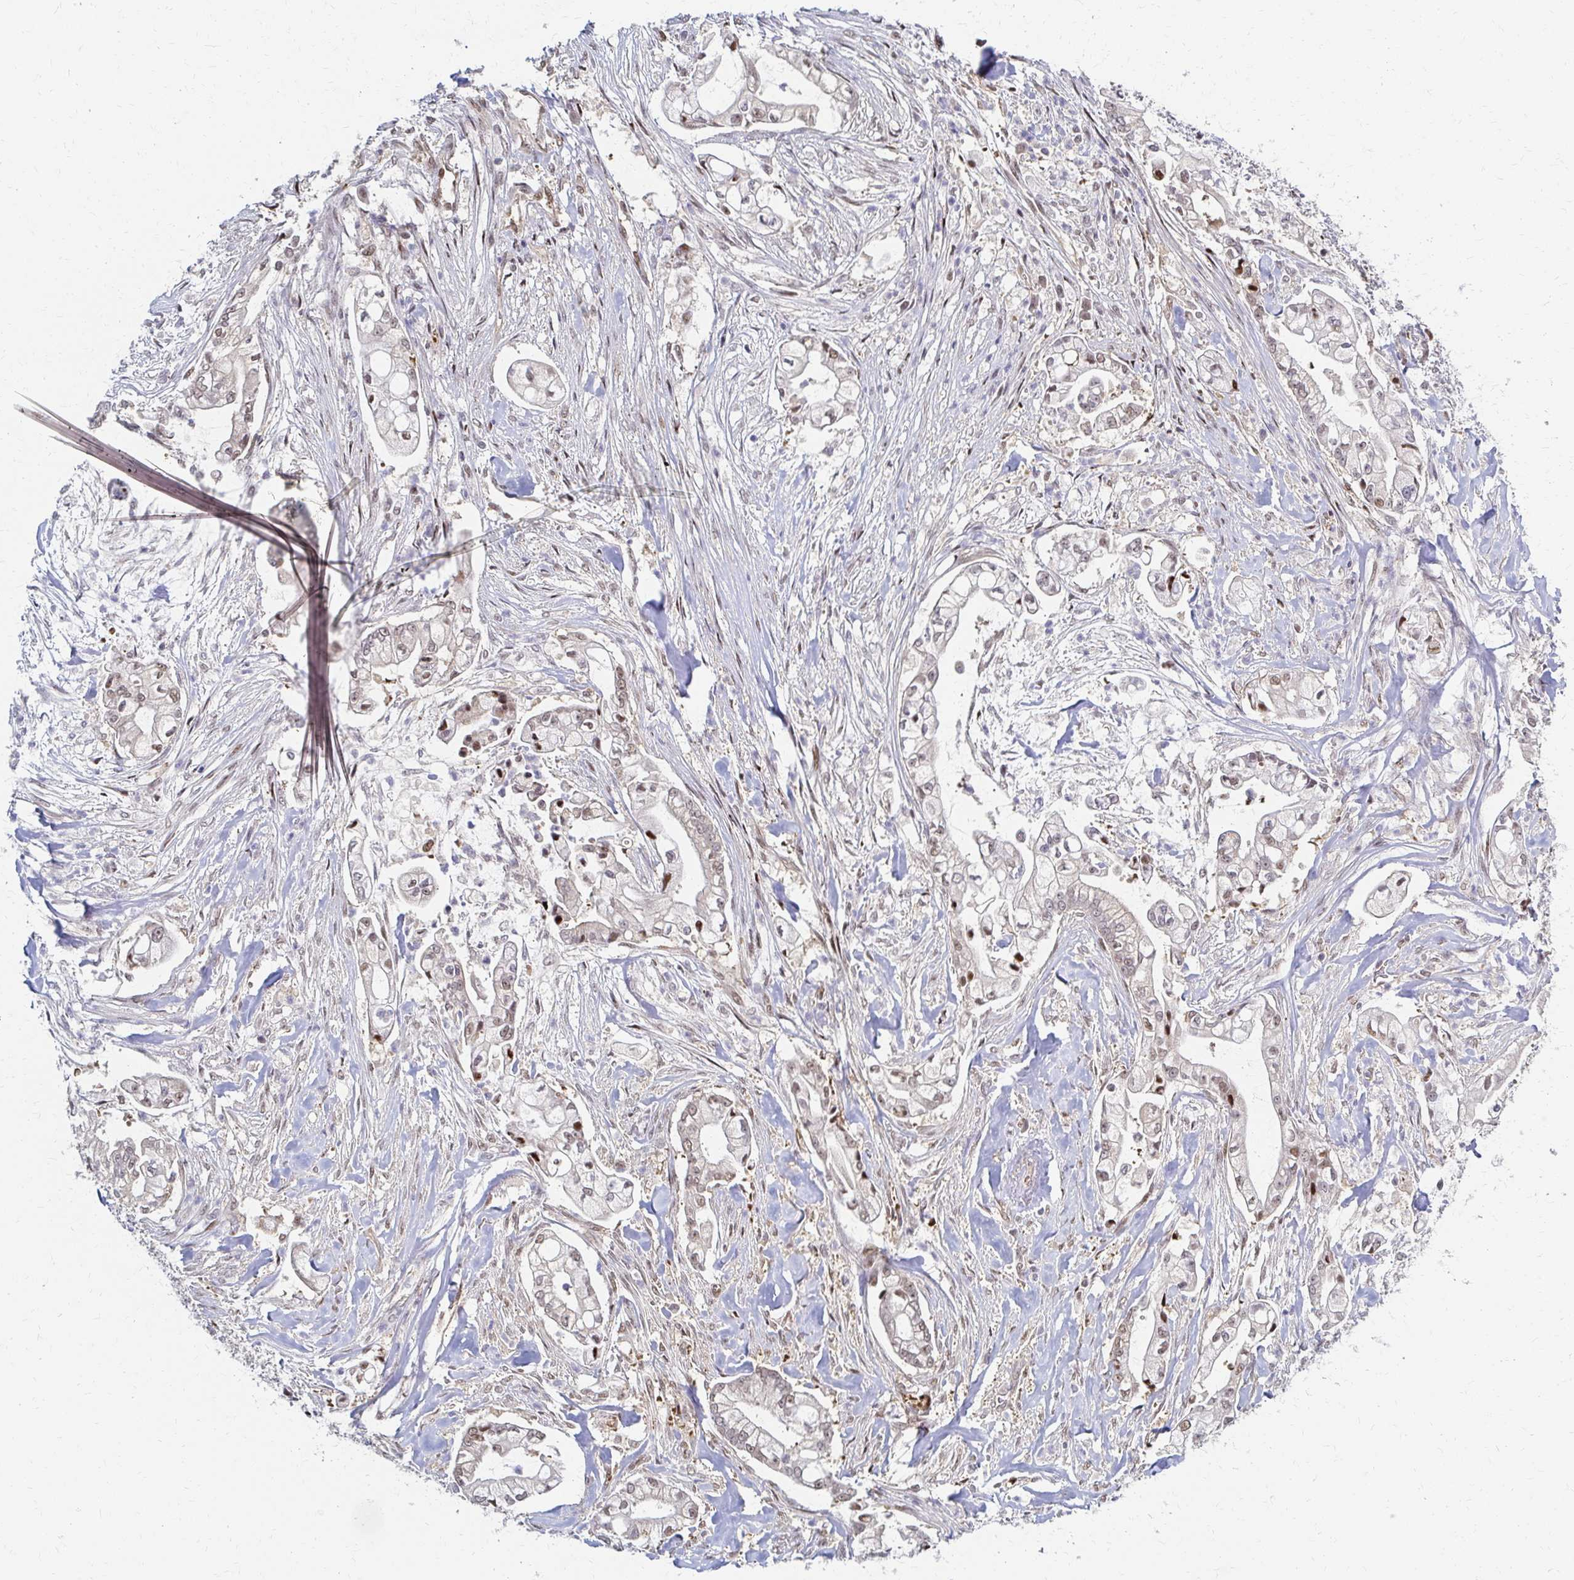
{"staining": {"intensity": "moderate", "quantity": ">75%", "location": "nuclear"}, "tissue": "pancreatic cancer", "cell_type": "Tumor cells", "image_type": "cancer", "snomed": [{"axis": "morphology", "description": "Adenocarcinoma, NOS"}, {"axis": "topography", "description": "Pancreas"}], "caption": "A photomicrograph of pancreatic adenocarcinoma stained for a protein demonstrates moderate nuclear brown staining in tumor cells. Using DAB (3,3'-diaminobenzidine) (brown) and hematoxylin (blue) stains, captured at high magnification using brightfield microscopy.", "gene": "PSMD7", "patient": {"sex": "female", "age": 69}}